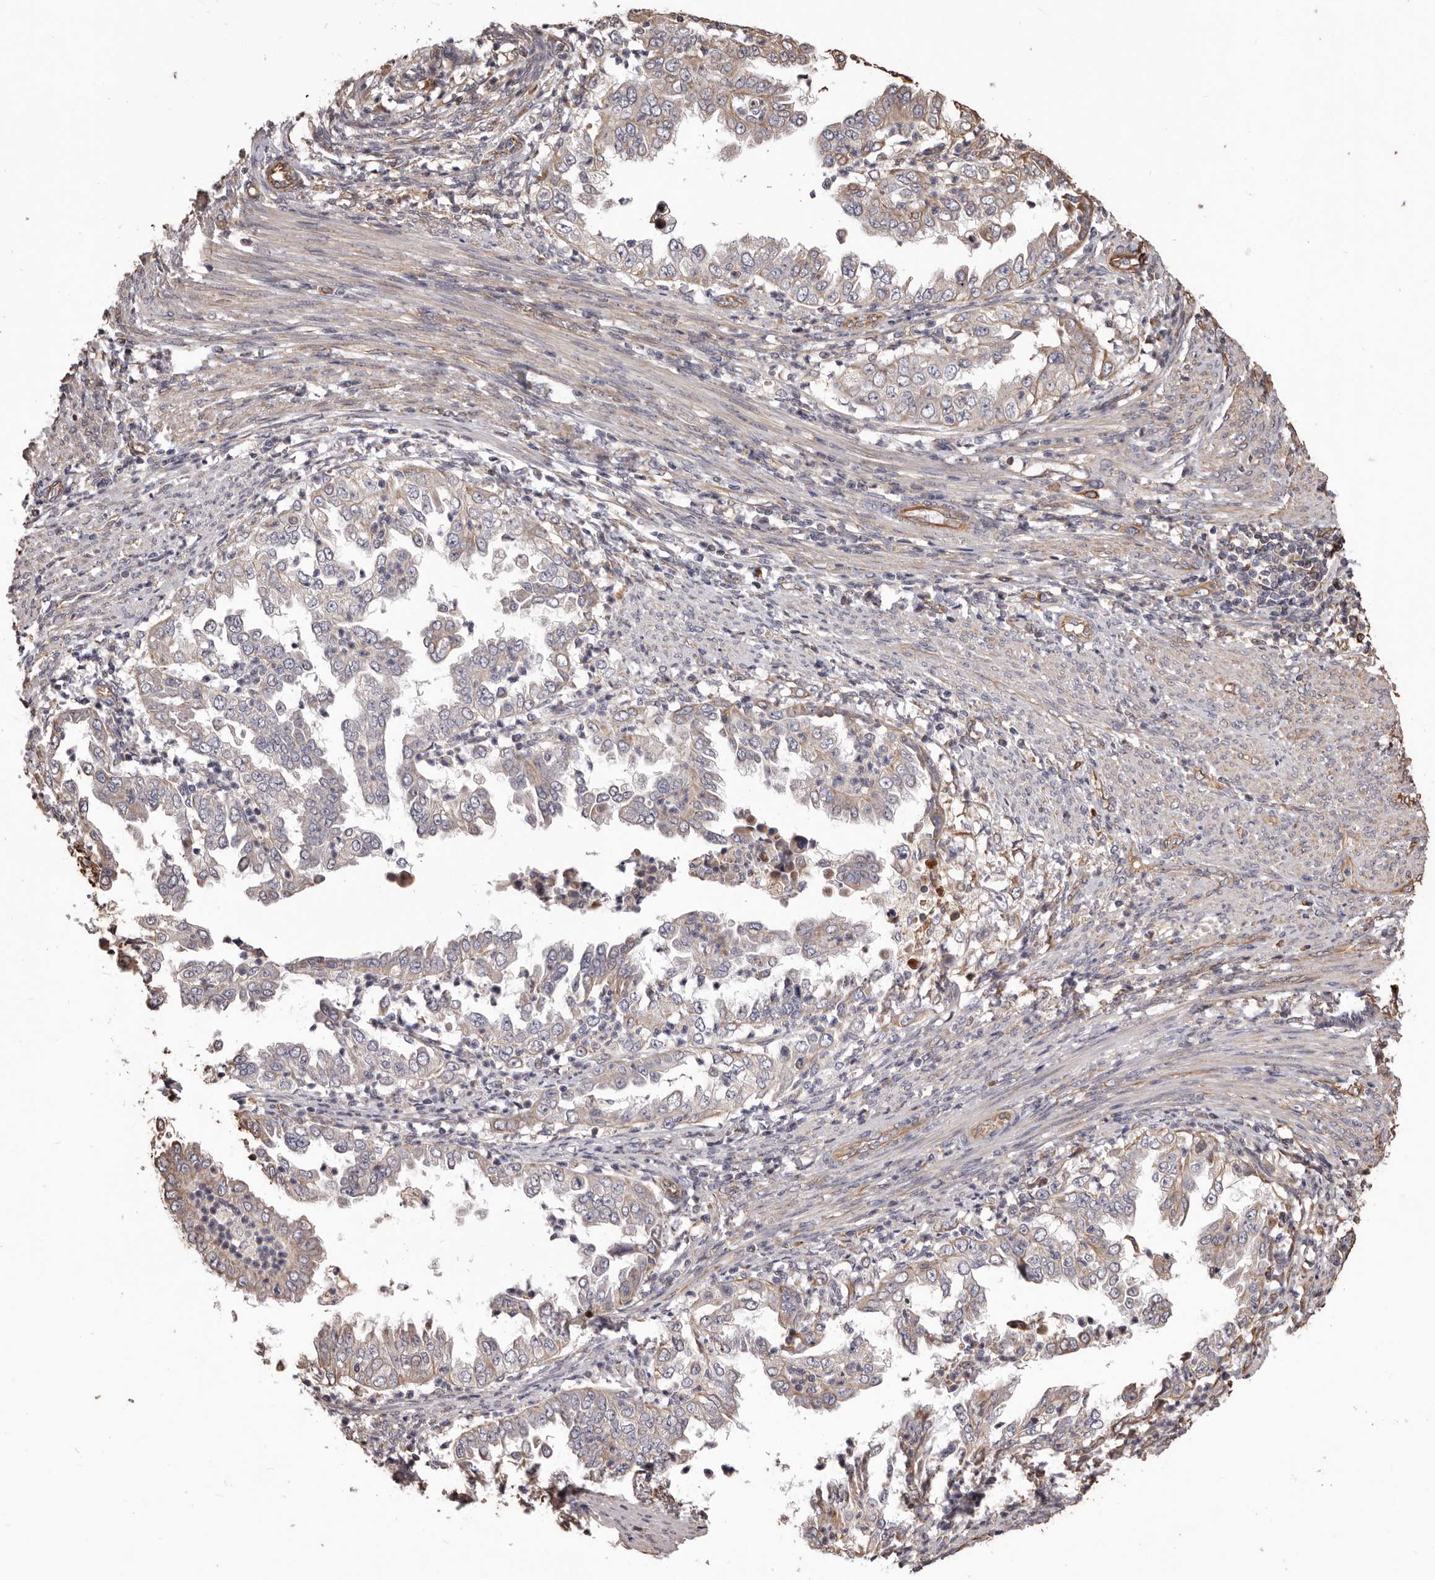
{"staining": {"intensity": "weak", "quantity": "<25%", "location": "cytoplasmic/membranous"}, "tissue": "endometrial cancer", "cell_type": "Tumor cells", "image_type": "cancer", "snomed": [{"axis": "morphology", "description": "Adenocarcinoma, NOS"}, {"axis": "topography", "description": "Endometrium"}], "caption": "IHC of adenocarcinoma (endometrial) demonstrates no expression in tumor cells. Brightfield microscopy of immunohistochemistry (IHC) stained with DAB (3,3'-diaminobenzidine) (brown) and hematoxylin (blue), captured at high magnification.", "gene": "CEP104", "patient": {"sex": "female", "age": 85}}